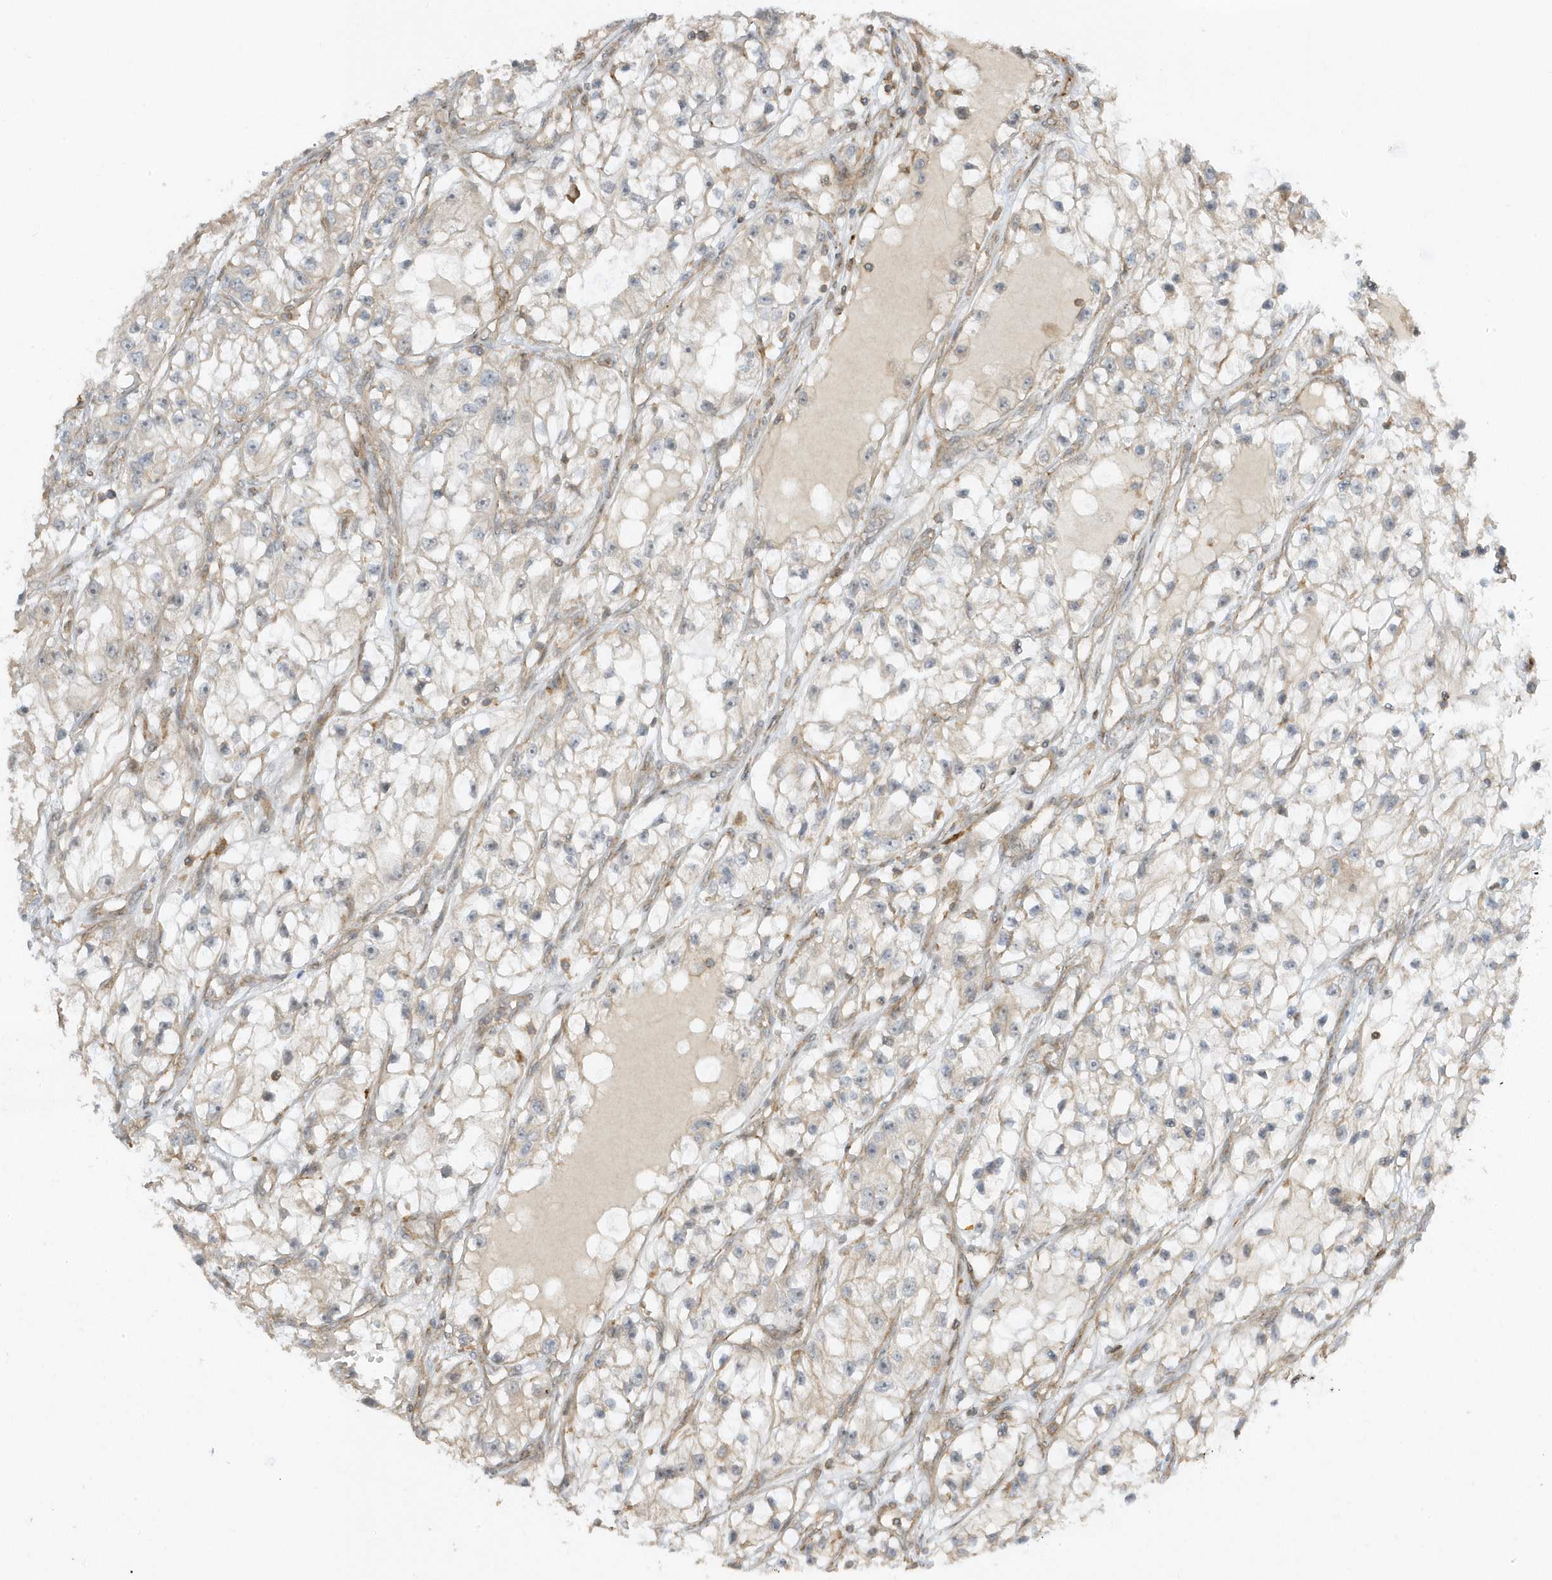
{"staining": {"intensity": "weak", "quantity": "<25%", "location": "cytoplasmic/membranous"}, "tissue": "renal cancer", "cell_type": "Tumor cells", "image_type": "cancer", "snomed": [{"axis": "morphology", "description": "Adenocarcinoma, NOS"}, {"axis": "topography", "description": "Kidney"}], "caption": "Tumor cells are negative for brown protein staining in adenocarcinoma (renal).", "gene": "ZBTB8A", "patient": {"sex": "female", "age": 57}}